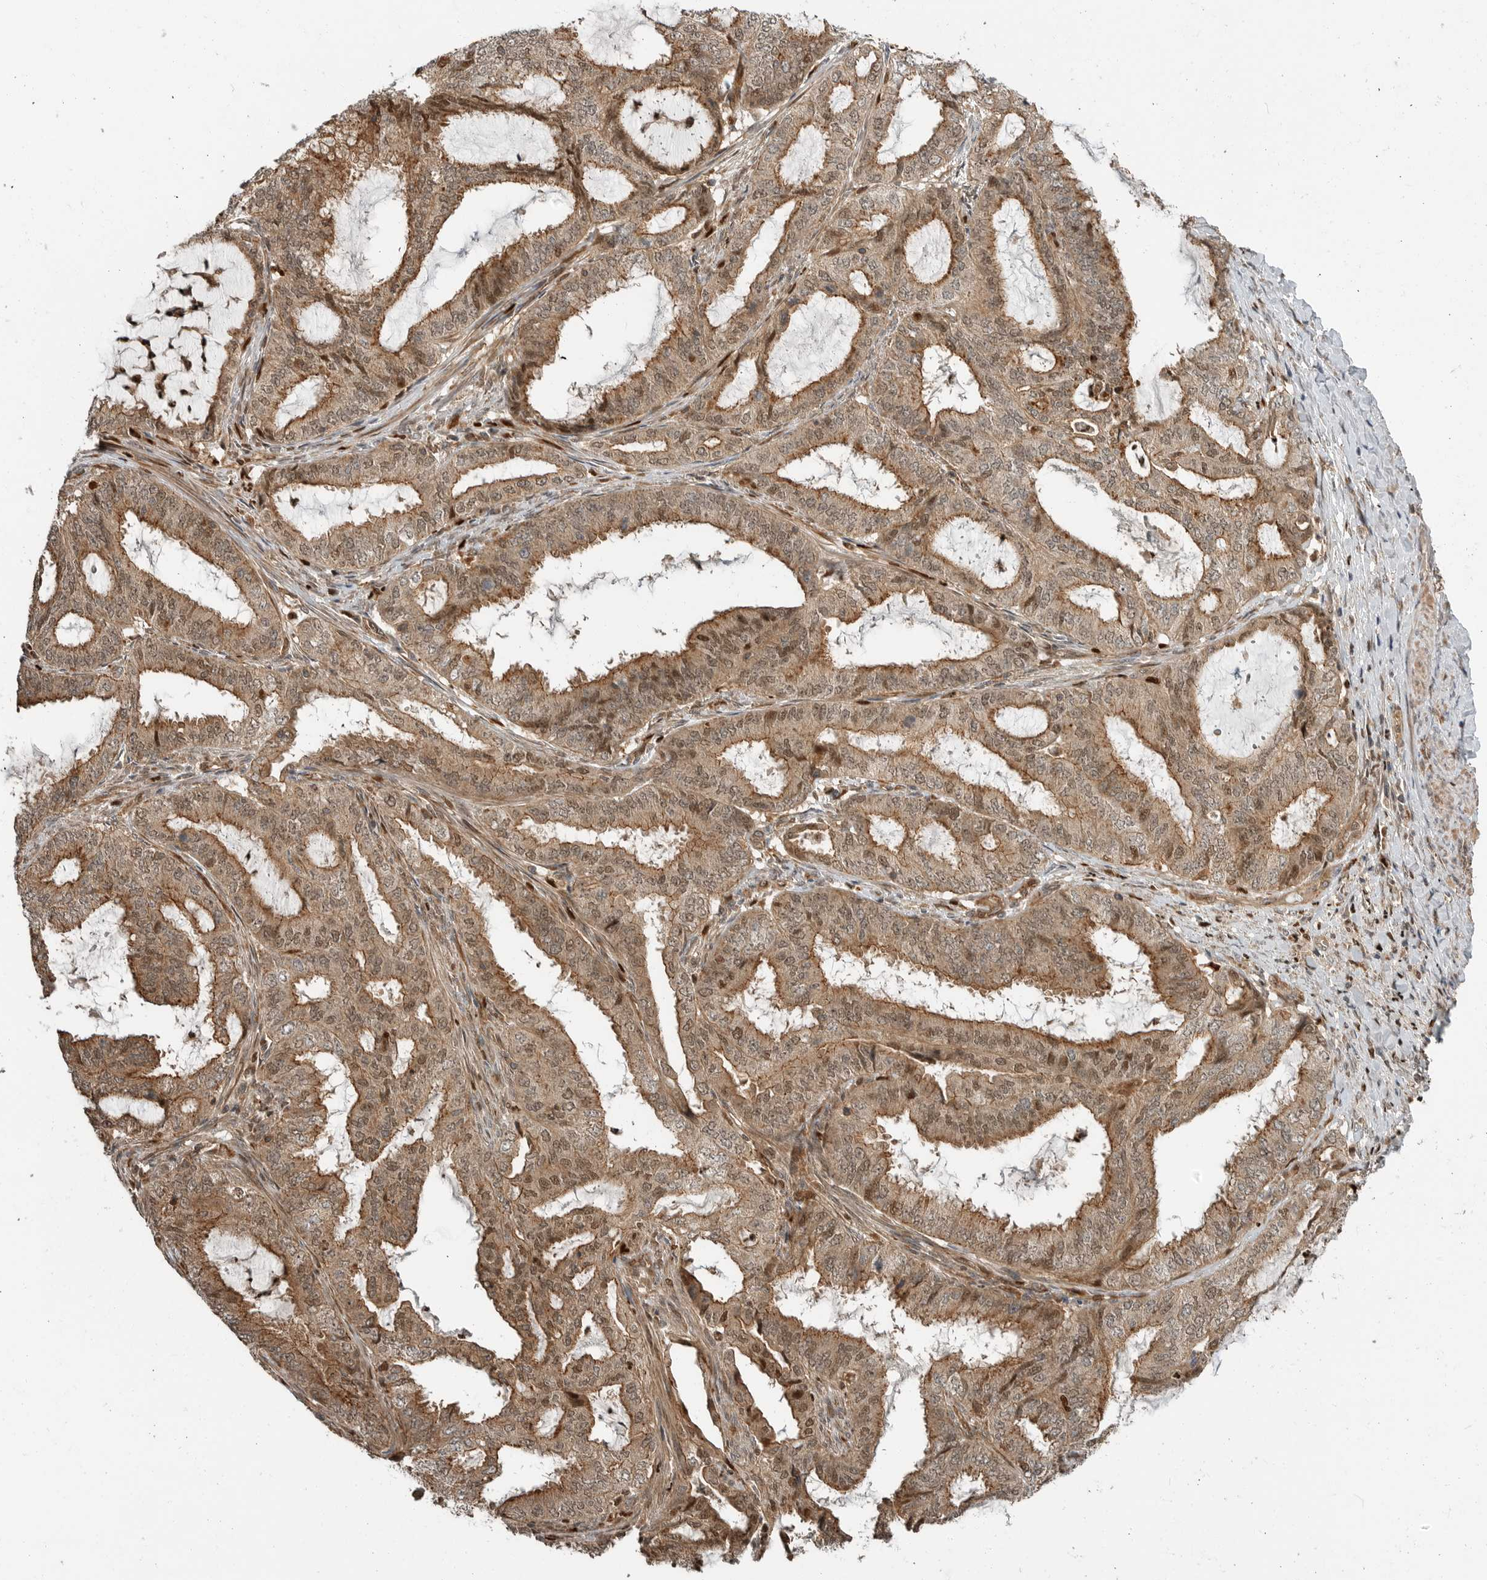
{"staining": {"intensity": "moderate", "quantity": ">75%", "location": "cytoplasmic/membranous,nuclear"}, "tissue": "endometrial cancer", "cell_type": "Tumor cells", "image_type": "cancer", "snomed": [{"axis": "morphology", "description": "Adenocarcinoma, NOS"}, {"axis": "topography", "description": "Endometrium"}], "caption": "This photomicrograph exhibits IHC staining of adenocarcinoma (endometrial), with medium moderate cytoplasmic/membranous and nuclear positivity in approximately >75% of tumor cells.", "gene": "STRAP", "patient": {"sex": "female", "age": 51}}